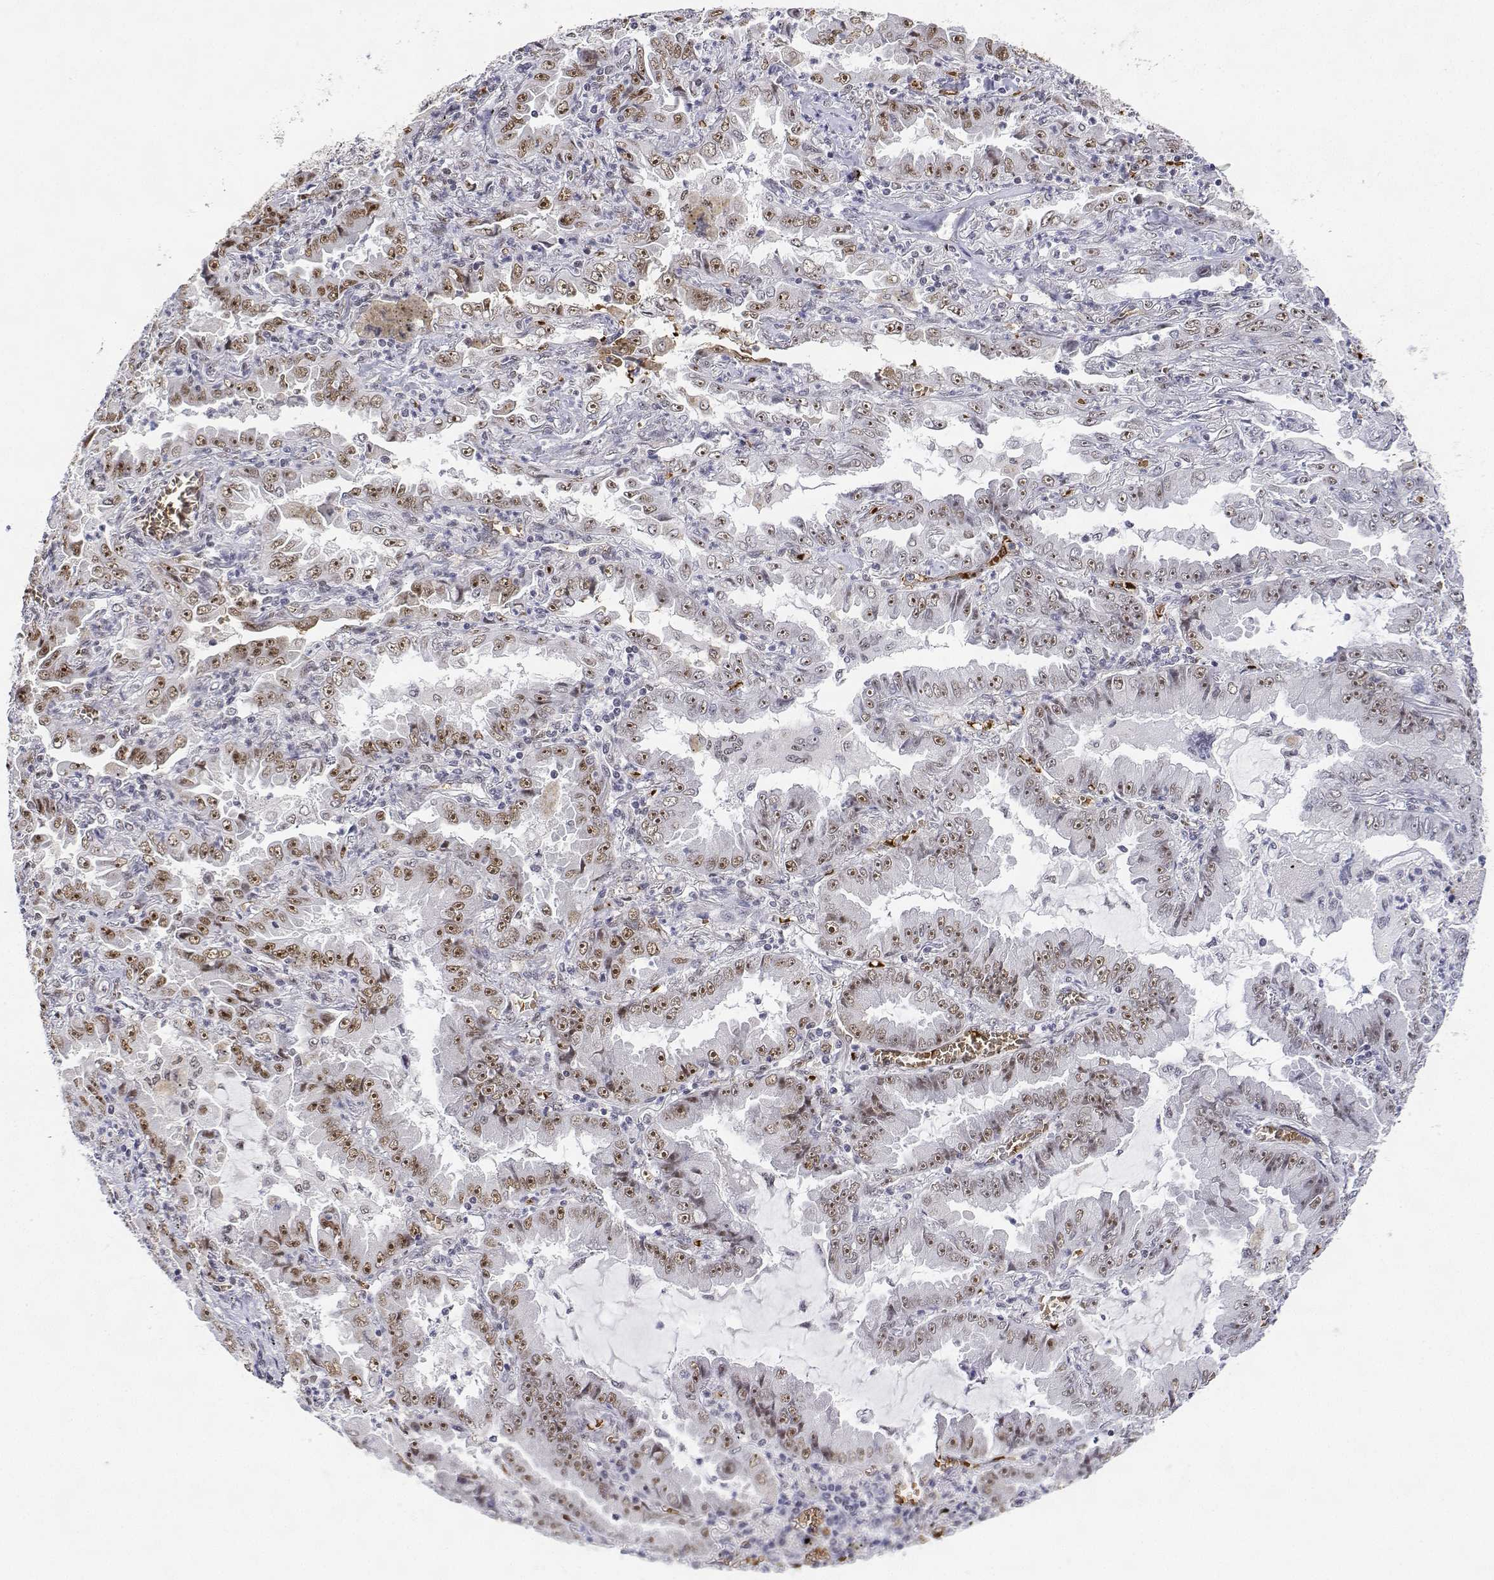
{"staining": {"intensity": "moderate", "quantity": ">75%", "location": "nuclear"}, "tissue": "lung cancer", "cell_type": "Tumor cells", "image_type": "cancer", "snomed": [{"axis": "morphology", "description": "Adenocarcinoma, NOS"}, {"axis": "topography", "description": "Lung"}], "caption": "Moderate nuclear staining for a protein is present in approximately >75% of tumor cells of lung adenocarcinoma using IHC.", "gene": "ADAR", "patient": {"sex": "female", "age": 52}}